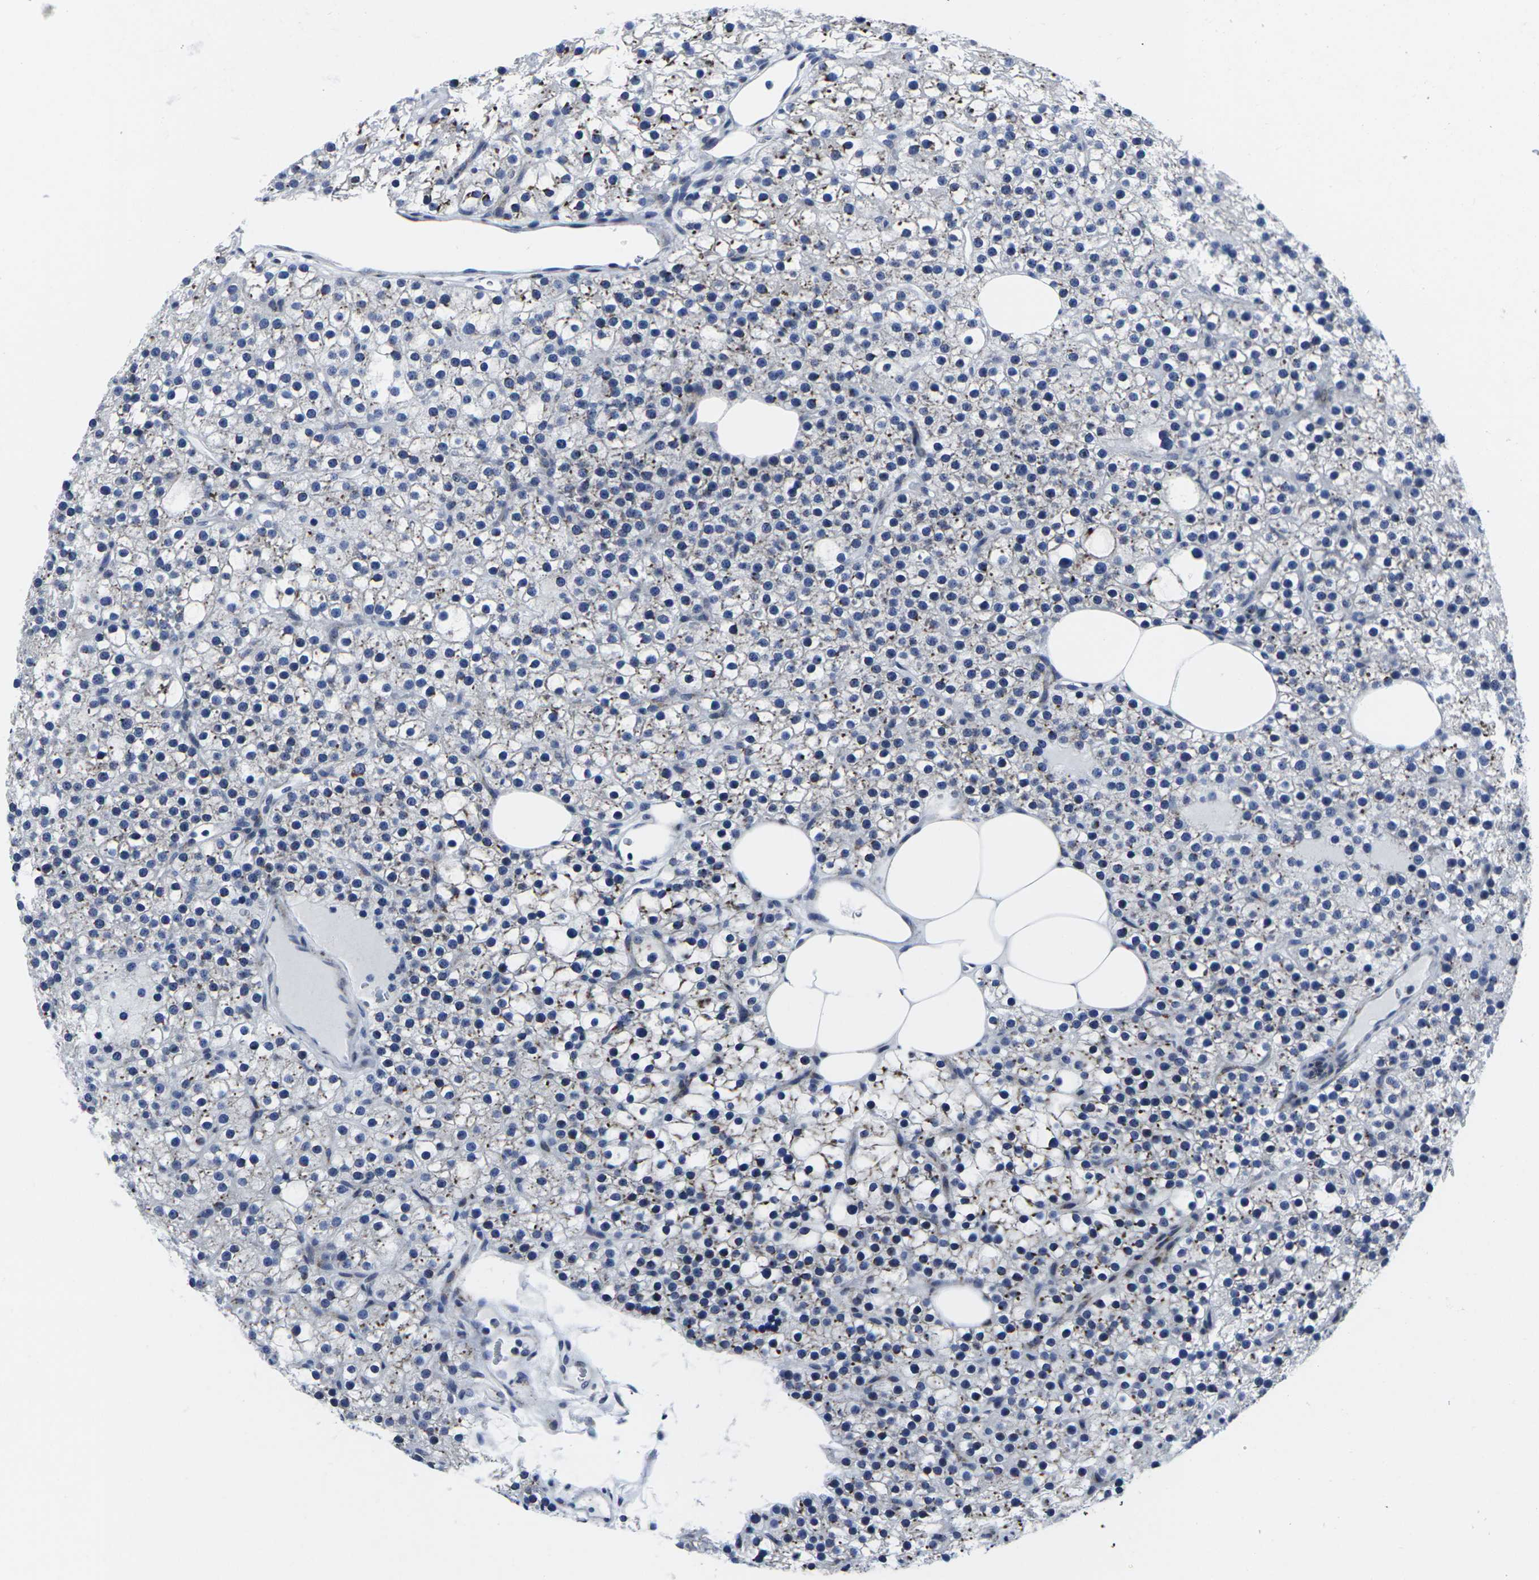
{"staining": {"intensity": "moderate", "quantity": "25%-75%", "location": "cytoplasmic/membranous"}, "tissue": "parathyroid gland", "cell_type": "Glandular cells", "image_type": "normal", "snomed": [{"axis": "morphology", "description": "Normal tissue, NOS"}, {"axis": "morphology", "description": "Adenoma, NOS"}, {"axis": "topography", "description": "Parathyroid gland"}], "caption": "IHC staining of normal parathyroid gland, which displays medium levels of moderate cytoplasmic/membranous positivity in approximately 25%-75% of glandular cells indicating moderate cytoplasmic/membranous protein expression. The staining was performed using DAB (brown) for protein detection and nuclei were counterstained in hematoxylin (blue).", "gene": "RPN1", "patient": {"sex": "female", "age": 70}}